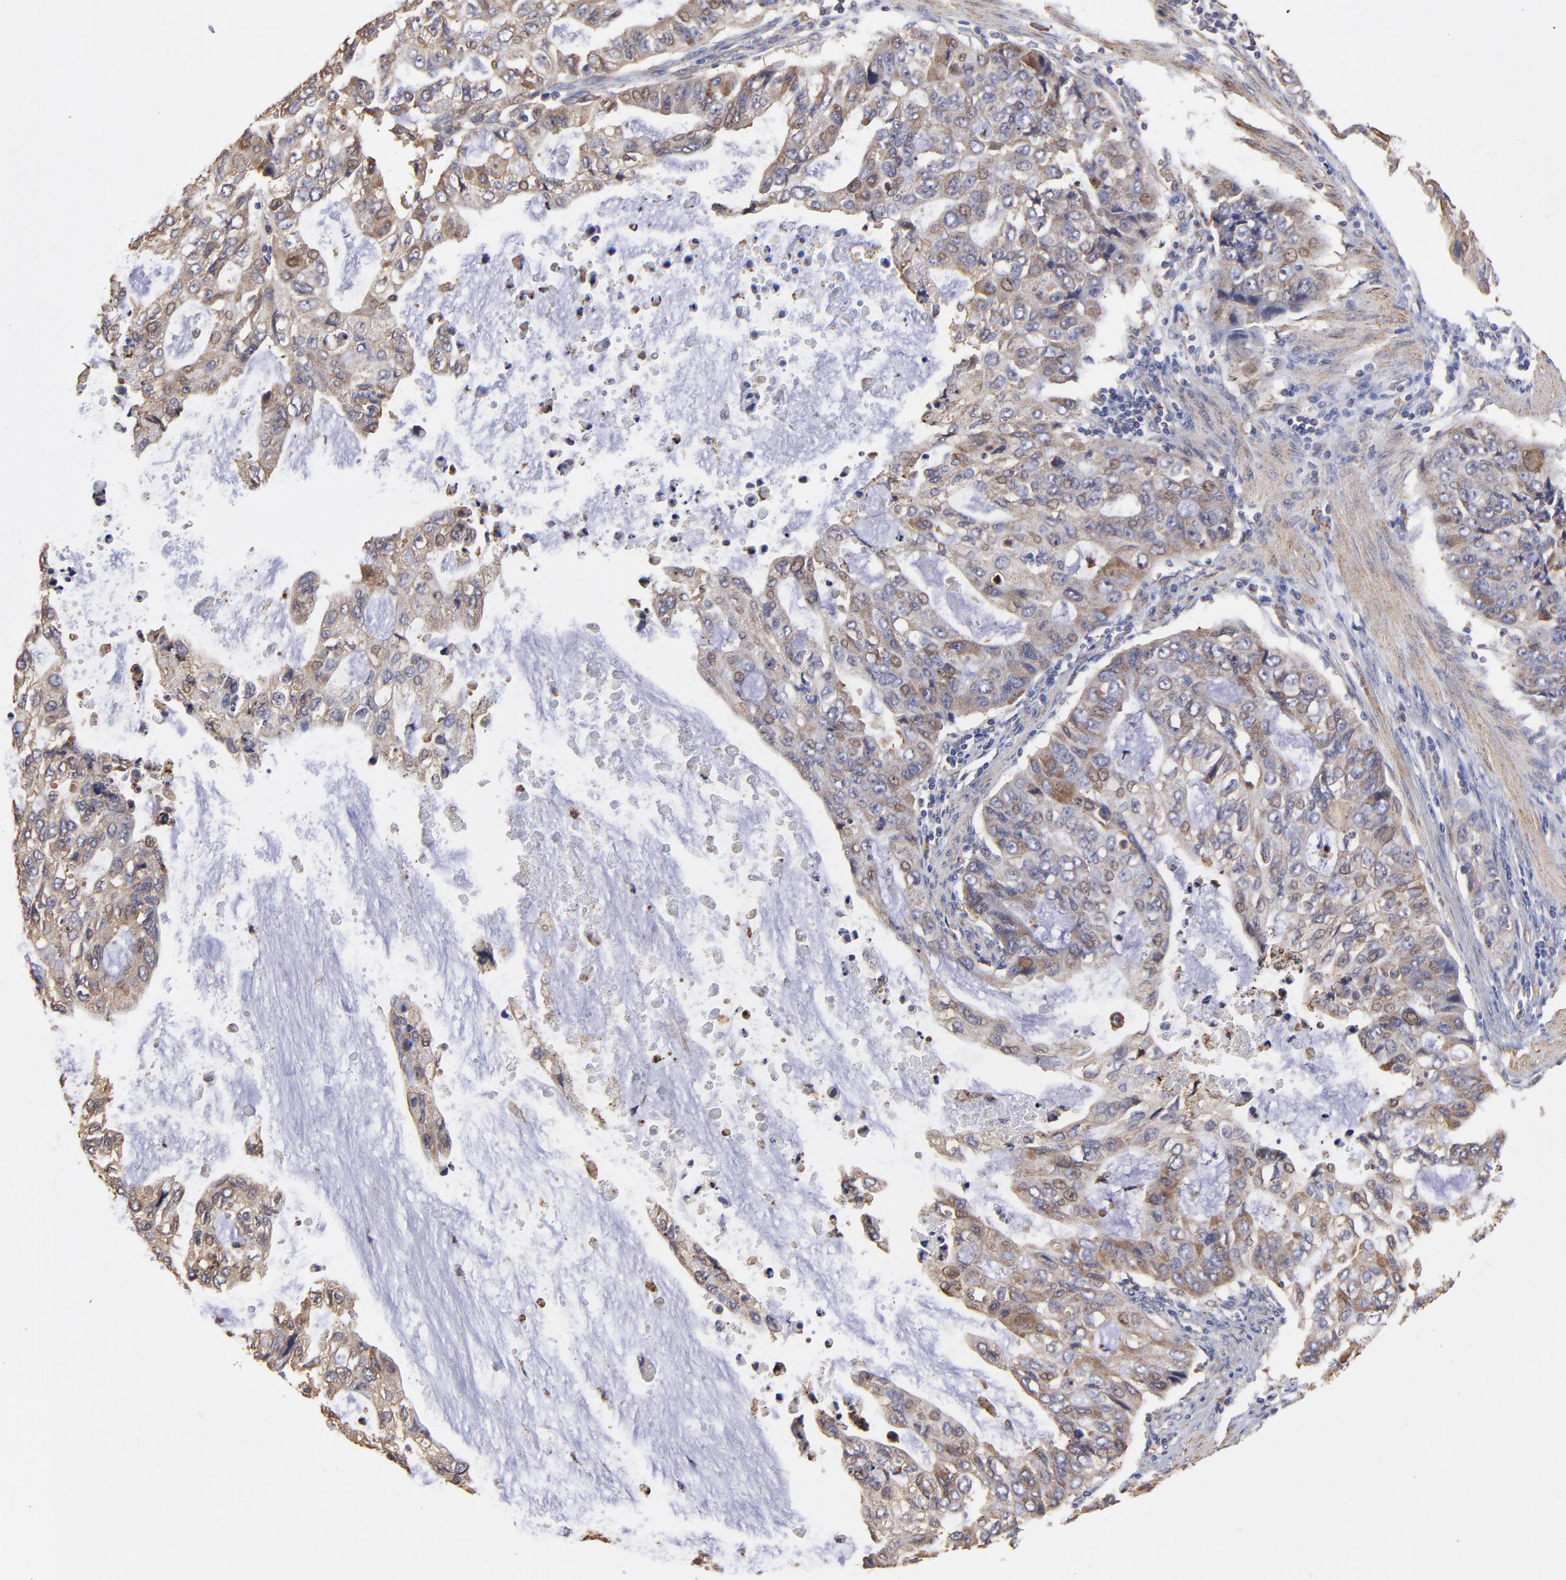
{"staining": {"intensity": "weak", "quantity": "25%-75%", "location": "cytoplasmic/membranous"}, "tissue": "stomach cancer", "cell_type": "Tumor cells", "image_type": "cancer", "snomed": [{"axis": "morphology", "description": "Adenocarcinoma, NOS"}, {"axis": "topography", "description": "Stomach, upper"}], "caption": "A micrograph of stomach adenocarcinoma stained for a protein displays weak cytoplasmic/membranous brown staining in tumor cells. The protein of interest is stained brown, and the nuclei are stained in blue (DAB IHC with brightfield microscopy, high magnification).", "gene": "PFKM", "patient": {"sex": "female", "age": 52}}